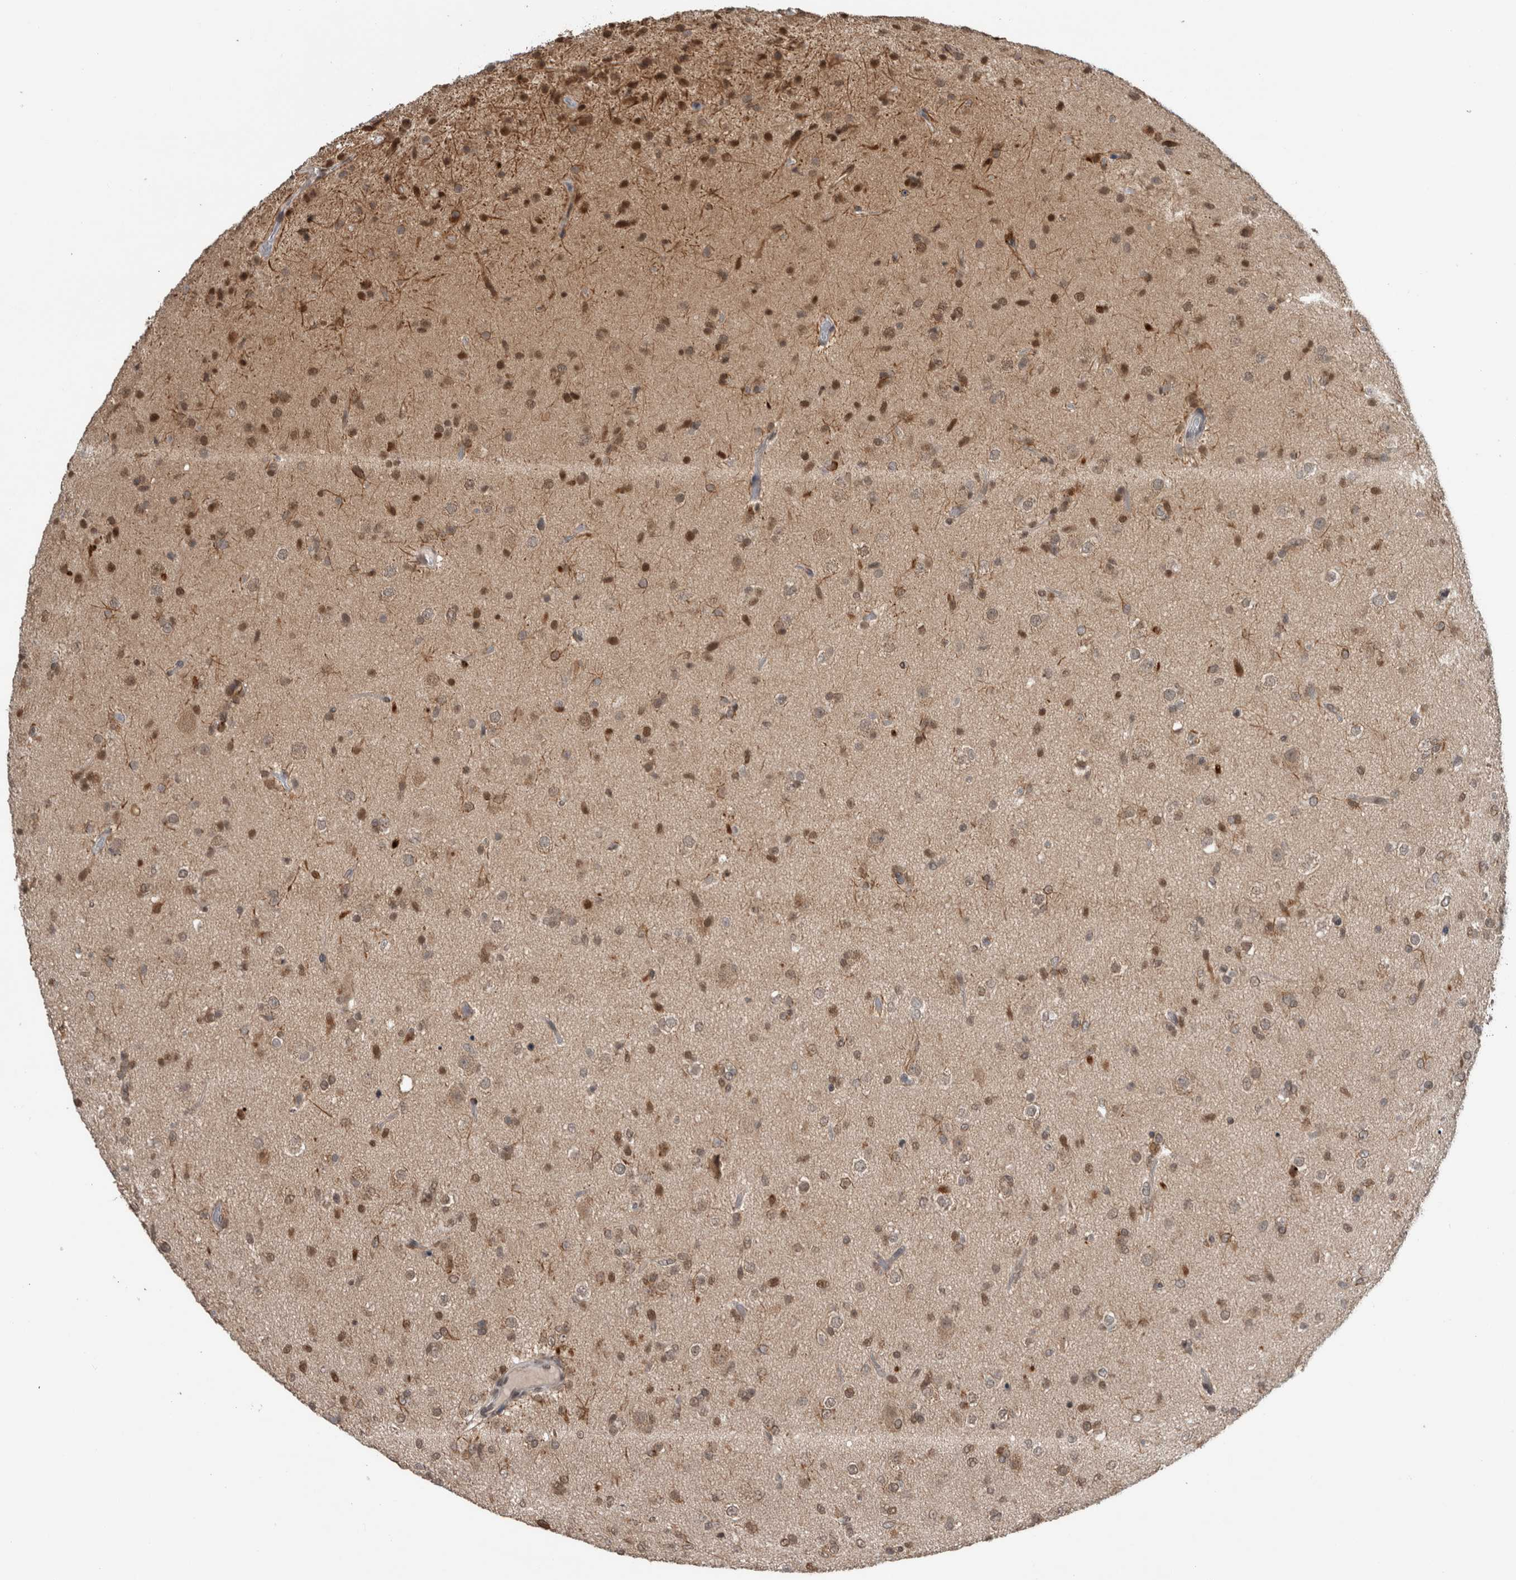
{"staining": {"intensity": "moderate", "quantity": ">75%", "location": "cytoplasmic/membranous,nuclear"}, "tissue": "glioma", "cell_type": "Tumor cells", "image_type": "cancer", "snomed": [{"axis": "morphology", "description": "Glioma, malignant, Low grade"}, {"axis": "topography", "description": "Brain"}], "caption": "Immunohistochemical staining of human malignant glioma (low-grade) shows medium levels of moderate cytoplasmic/membranous and nuclear expression in about >75% of tumor cells.", "gene": "SPAG7", "patient": {"sex": "male", "age": 65}}